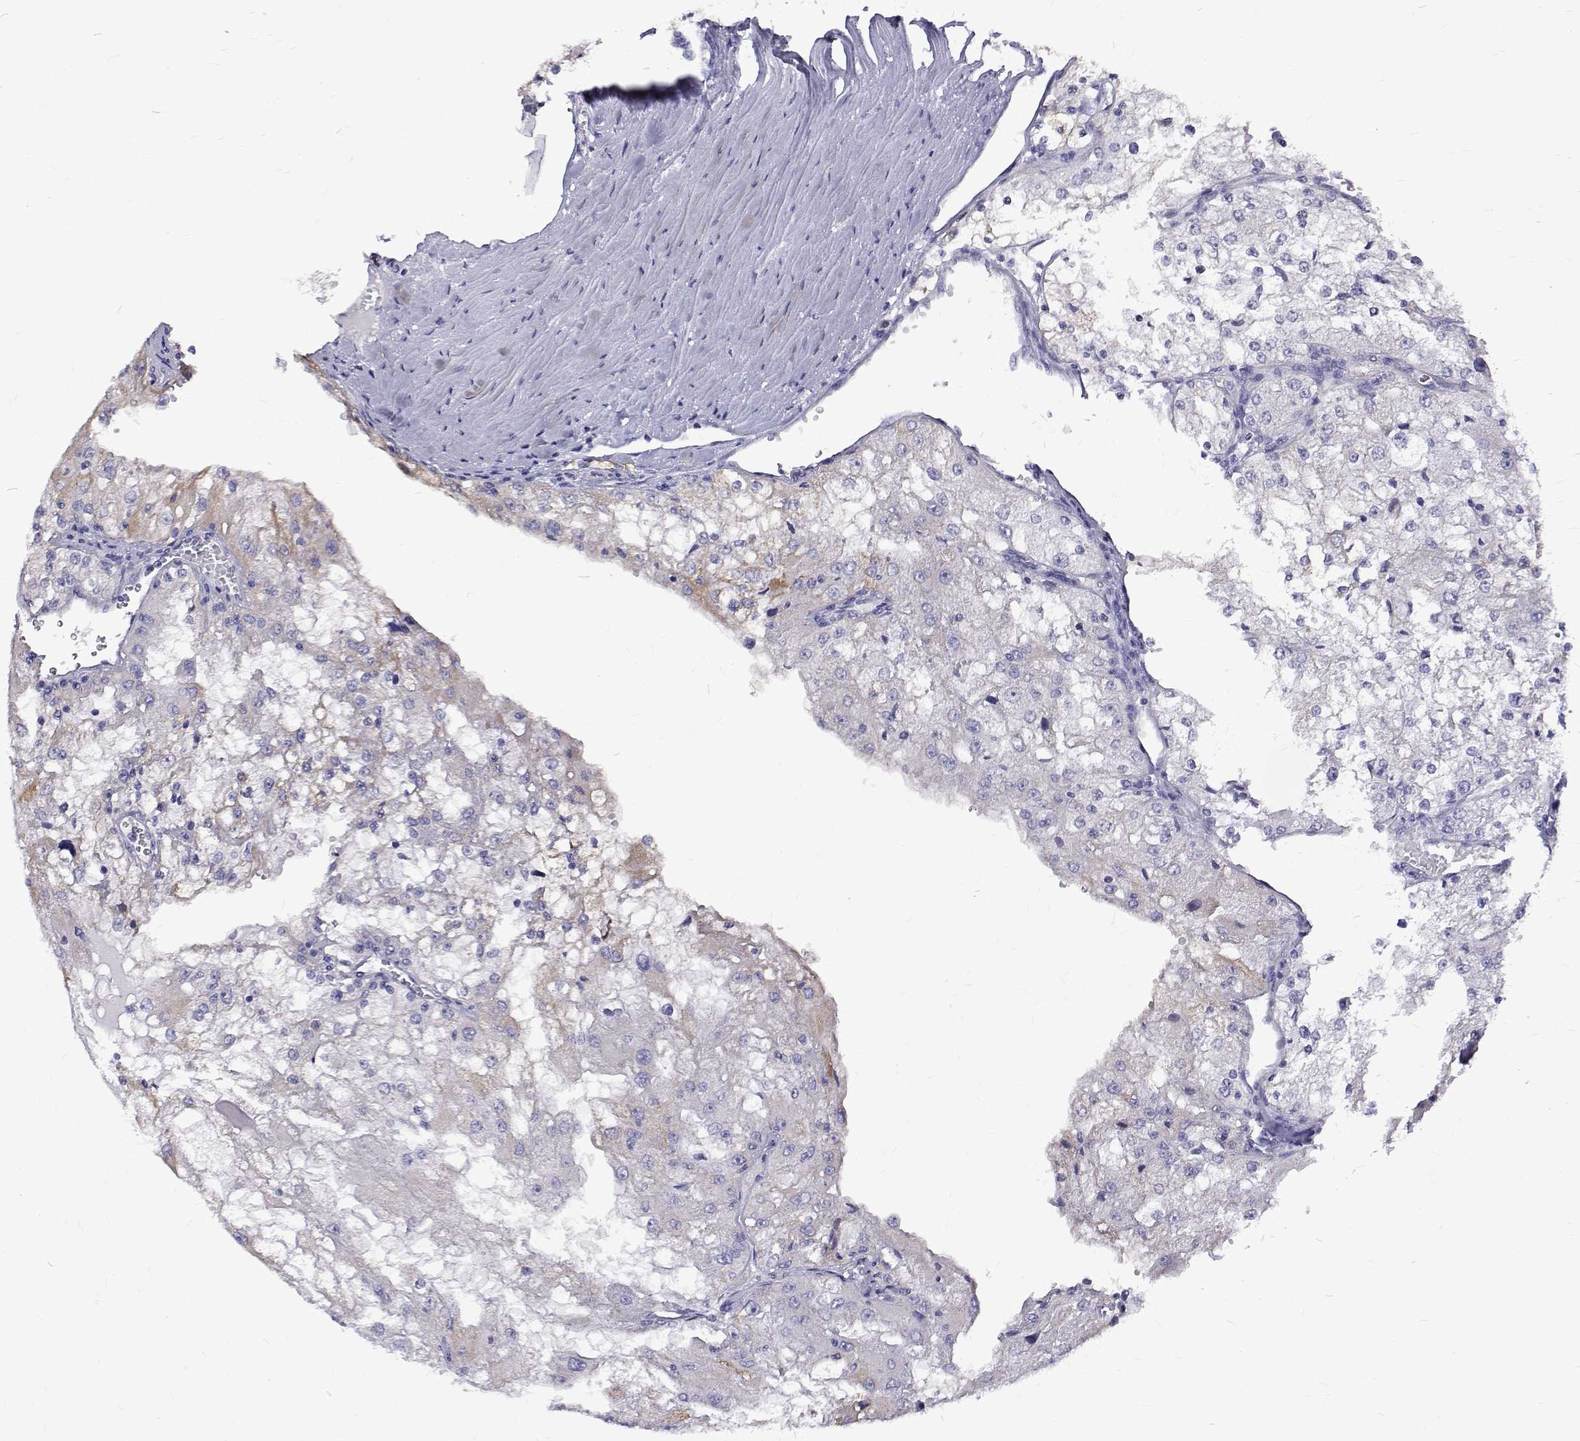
{"staining": {"intensity": "negative", "quantity": "none", "location": "none"}, "tissue": "renal cancer", "cell_type": "Tumor cells", "image_type": "cancer", "snomed": [{"axis": "morphology", "description": "Adenocarcinoma, NOS"}, {"axis": "topography", "description": "Kidney"}], "caption": "This is a histopathology image of IHC staining of renal cancer (adenocarcinoma), which shows no staining in tumor cells.", "gene": "PADI1", "patient": {"sex": "female", "age": 74}}